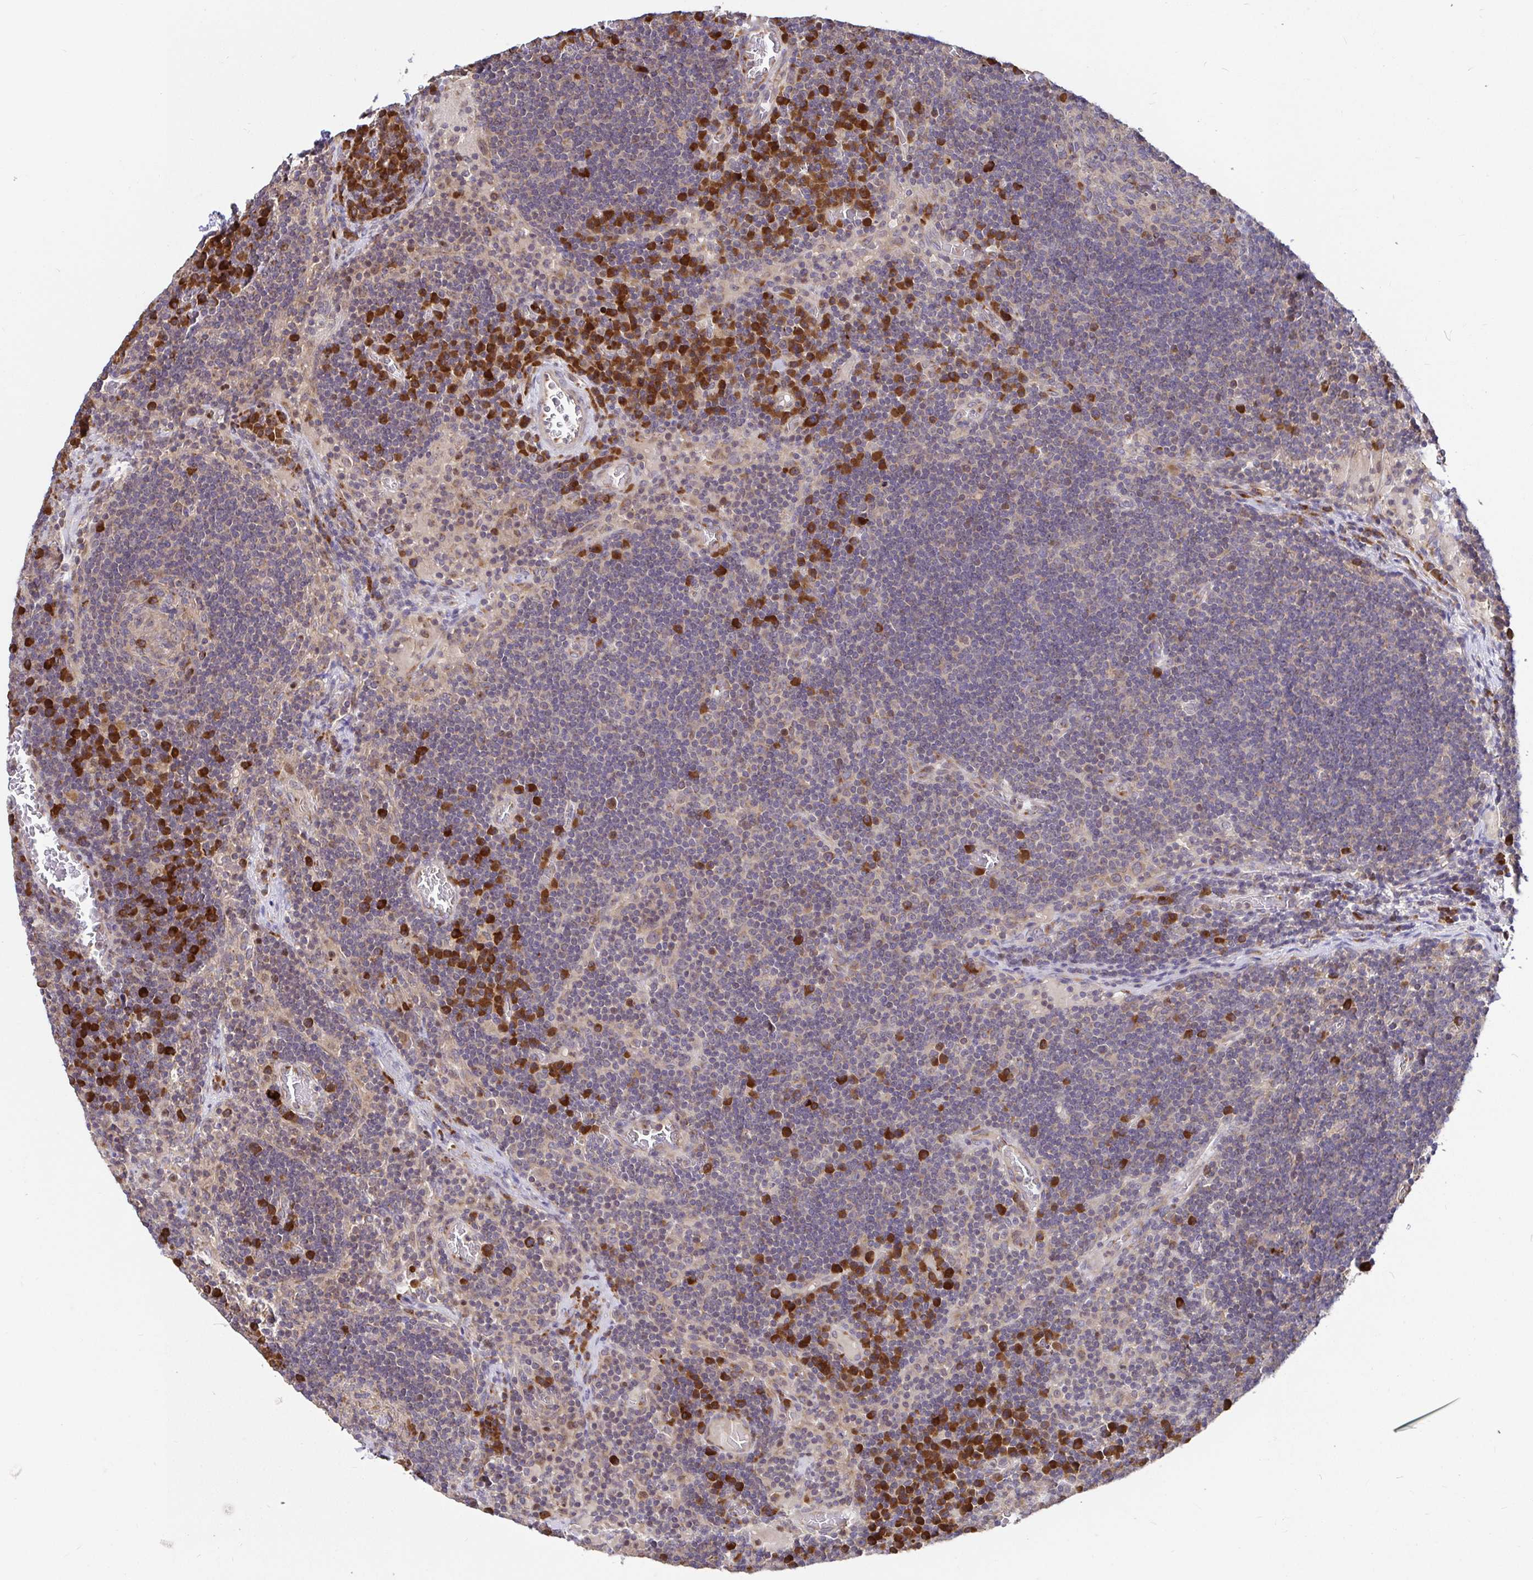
{"staining": {"intensity": "negative", "quantity": "none", "location": "none"}, "tissue": "lymph node", "cell_type": "Germinal center cells", "image_type": "normal", "snomed": [{"axis": "morphology", "description": "Normal tissue, NOS"}, {"axis": "topography", "description": "Lymph node"}], "caption": "High magnification brightfield microscopy of unremarkable lymph node stained with DAB (3,3'-diaminobenzidine) (brown) and counterstained with hematoxylin (blue): germinal center cells show no significant expression.", "gene": "ELP1", "patient": {"sex": "male", "age": 67}}